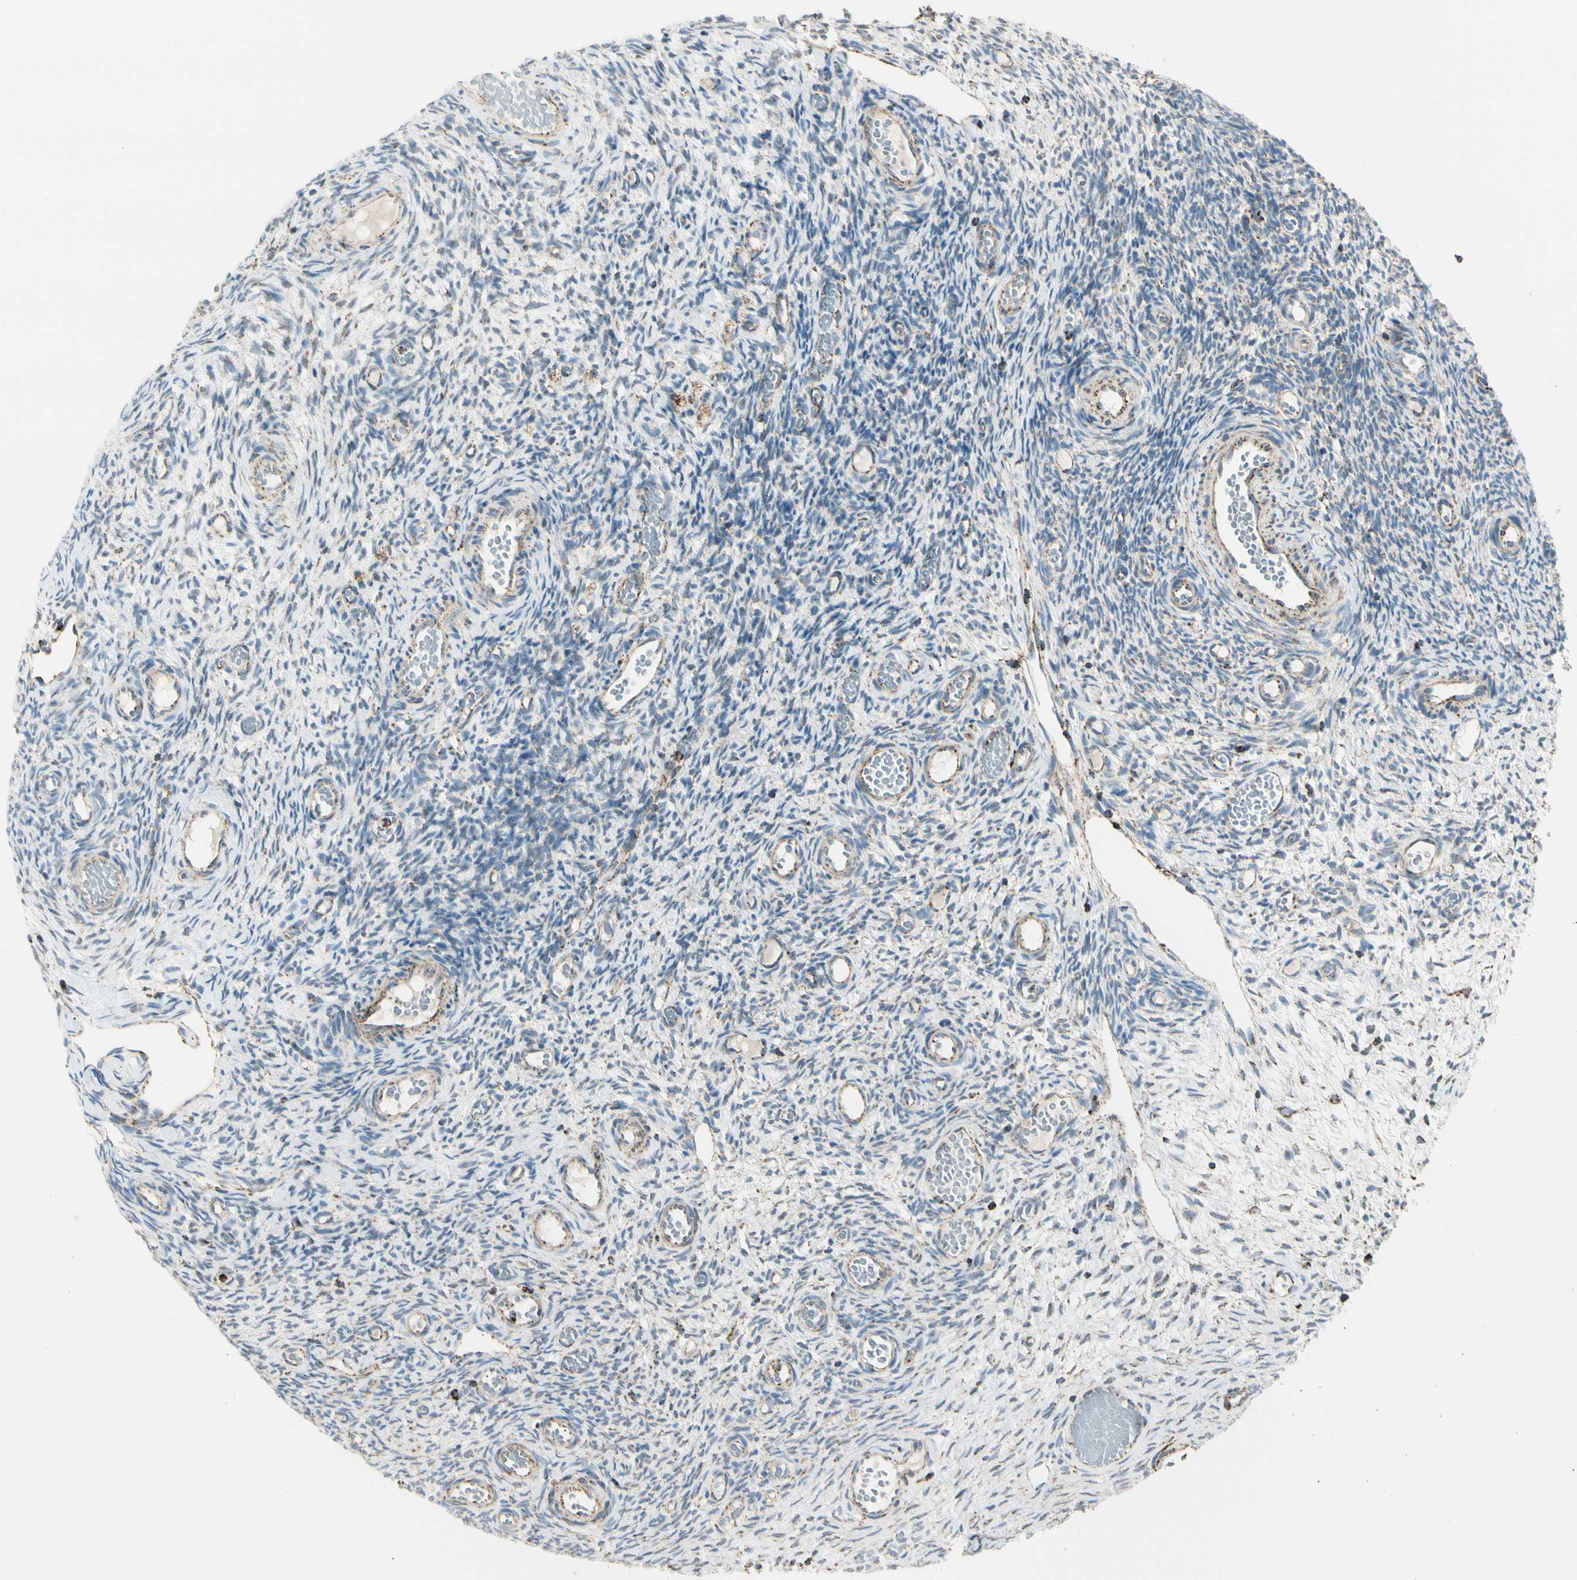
{"staining": {"intensity": "moderate", "quantity": "<25%", "location": "cytoplasmic/membranous"}, "tissue": "ovary", "cell_type": "Ovarian stroma cells", "image_type": "normal", "snomed": [{"axis": "morphology", "description": "Normal tissue, NOS"}, {"axis": "topography", "description": "Ovary"}], "caption": "Ovary stained with DAB (3,3'-diaminobenzidine) immunohistochemistry (IHC) reveals low levels of moderate cytoplasmic/membranous staining in about <25% of ovarian stroma cells. The protein is shown in brown color, while the nuclei are stained blue.", "gene": "ME2", "patient": {"sex": "female", "age": 35}}